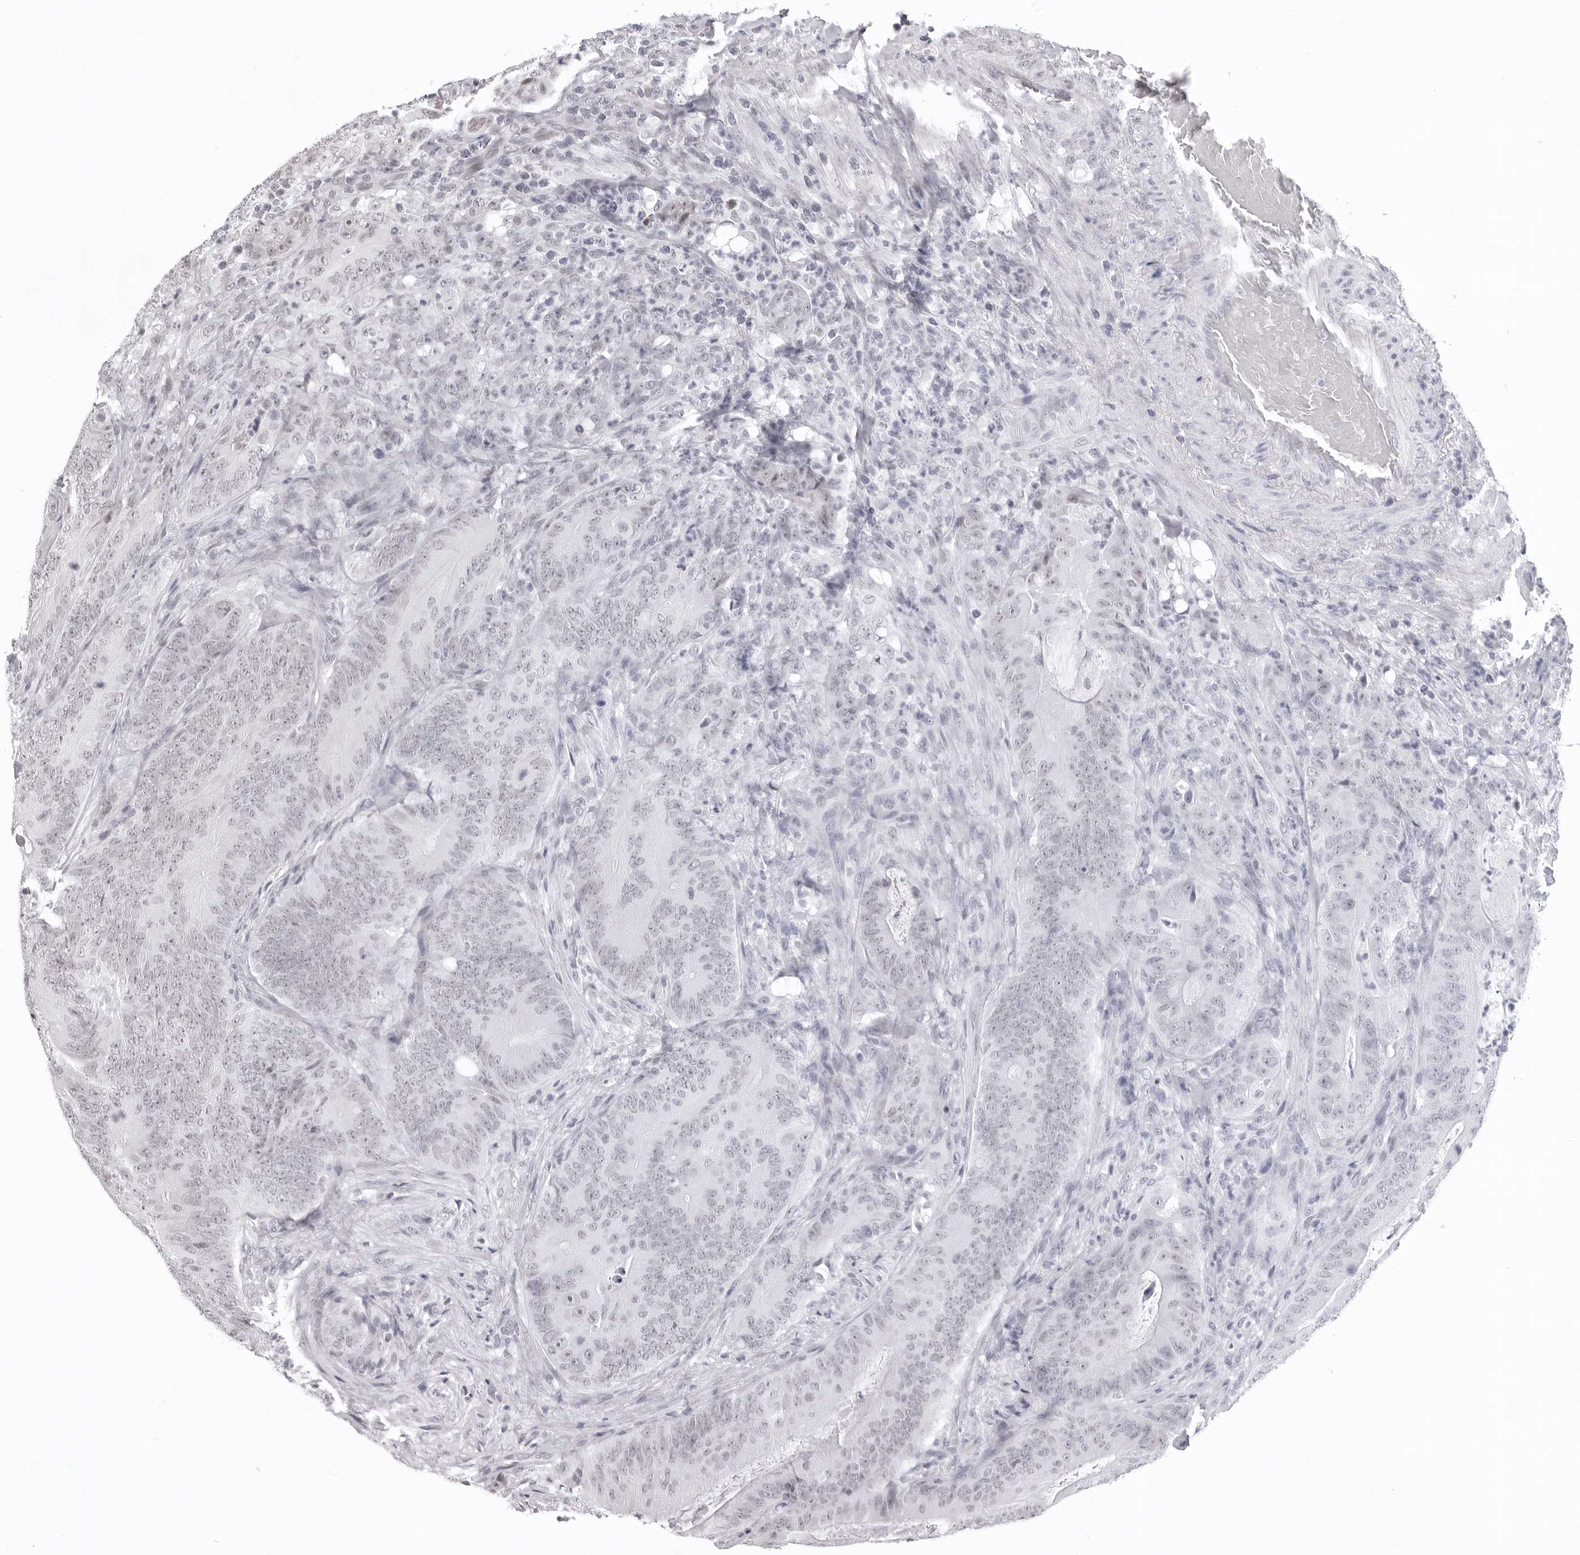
{"staining": {"intensity": "negative", "quantity": "none", "location": "none"}, "tissue": "colorectal cancer", "cell_type": "Tumor cells", "image_type": "cancer", "snomed": [{"axis": "morphology", "description": "Normal tissue, NOS"}, {"axis": "topography", "description": "Colon"}], "caption": "DAB (3,3'-diaminobenzidine) immunohistochemical staining of colorectal cancer shows no significant staining in tumor cells. (DAB immunohistochemistry (IHC) with hematoxylin counter stain).", "gene": "PHF3", "patient": {"sex": "female", "age": 82}}